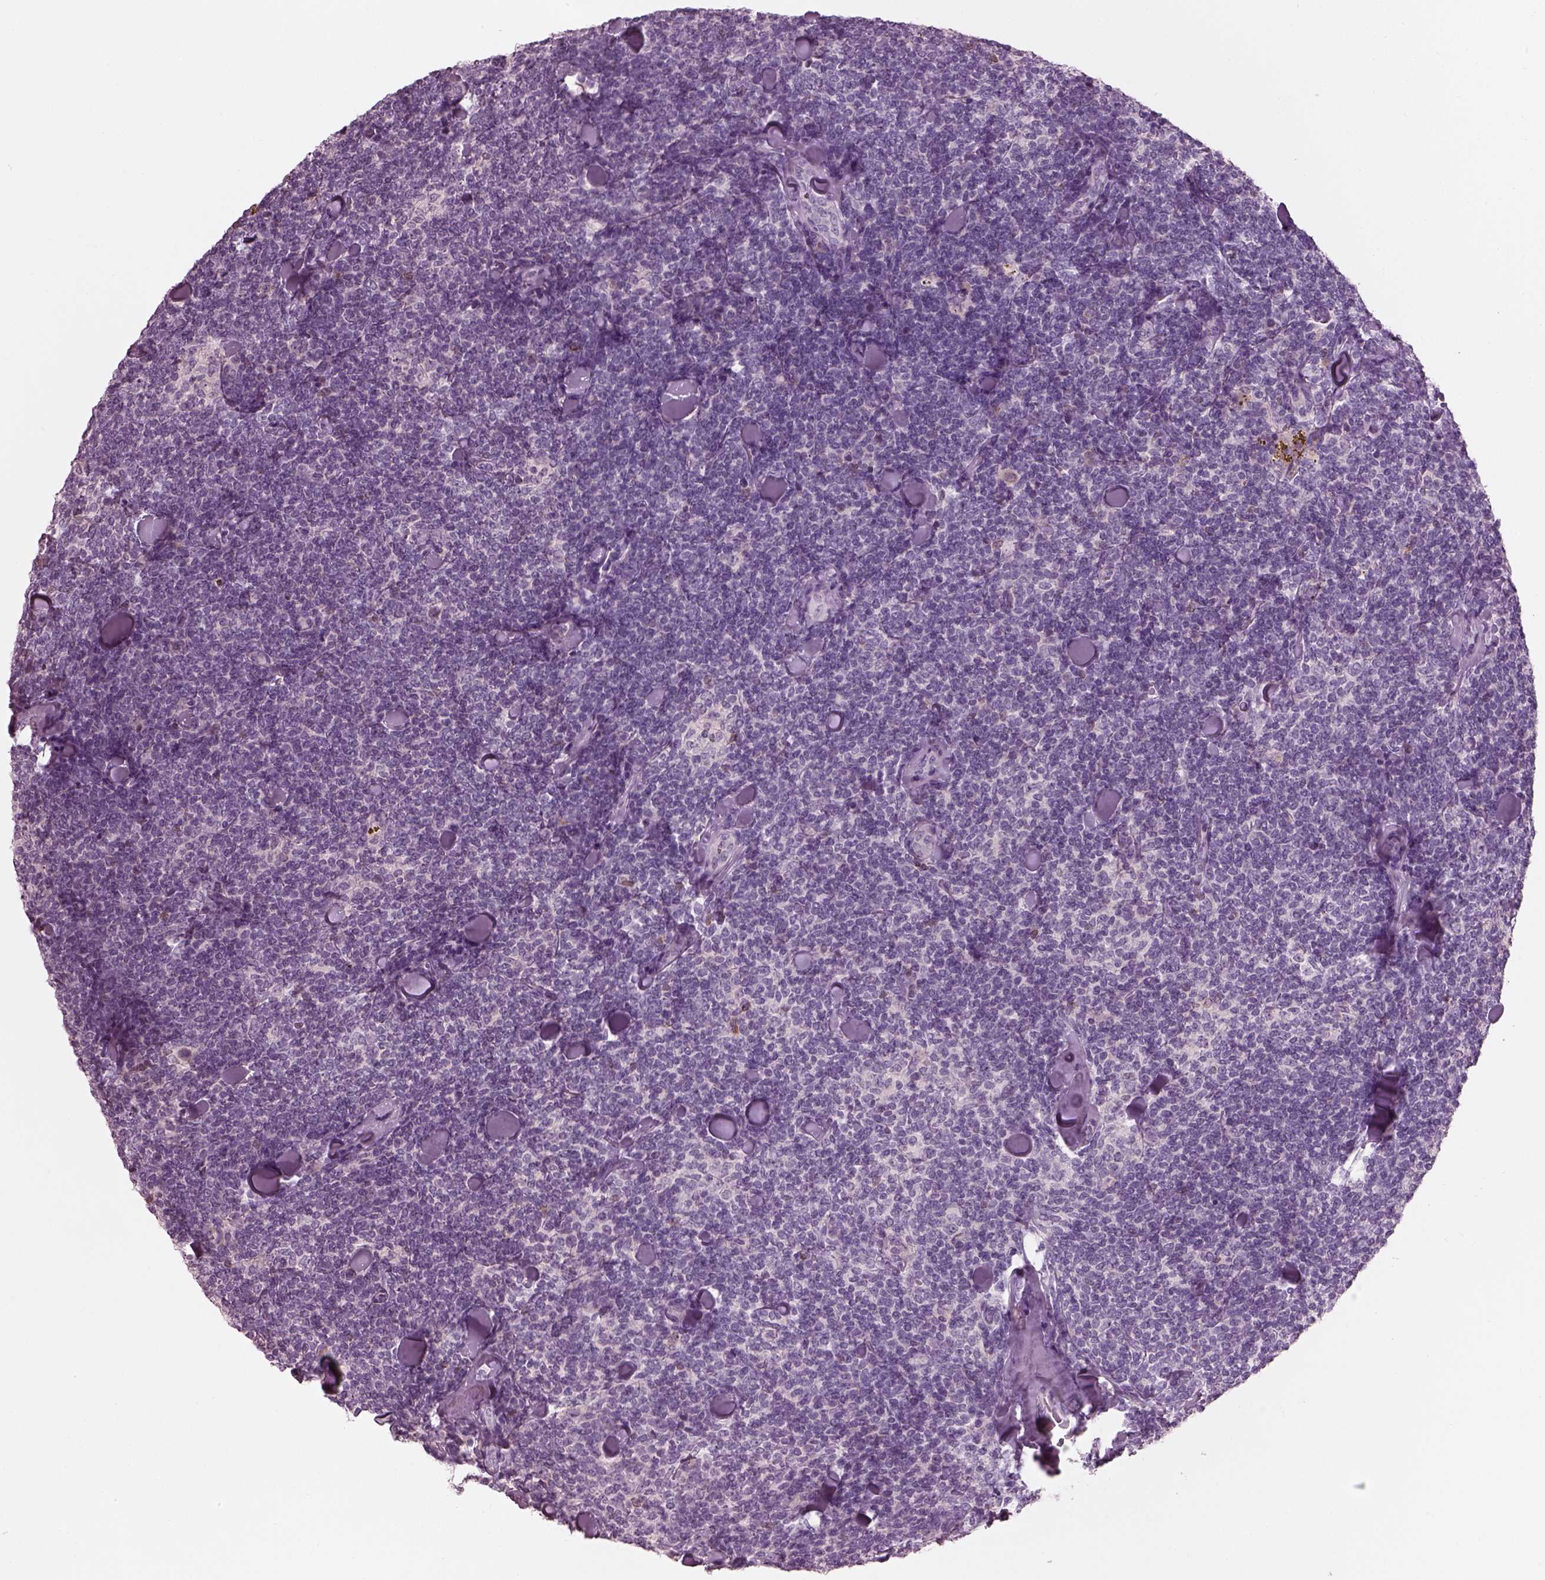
{"staining": {"intensity": "negative", "quantity": "none", "location": "none"}, "tissue": "lymphoma", "cell_type": "Tumor cells", "image_type": "cancer", "snomed": [{"axis": "morphology", "description": "Malignant lymphoma, non-Hodgkin's type, Low grade"}, {"axis": "topography", "description": "Lymph node"}], "caption": "High magnification brightfield microscopy of lymphoma stained with DAB (brown) and counterstained with hematoxylin (blue): tumor cells show no significant expression.", "gene": "SLC27A2", "patient": {"sex": "female", "age": 56}}